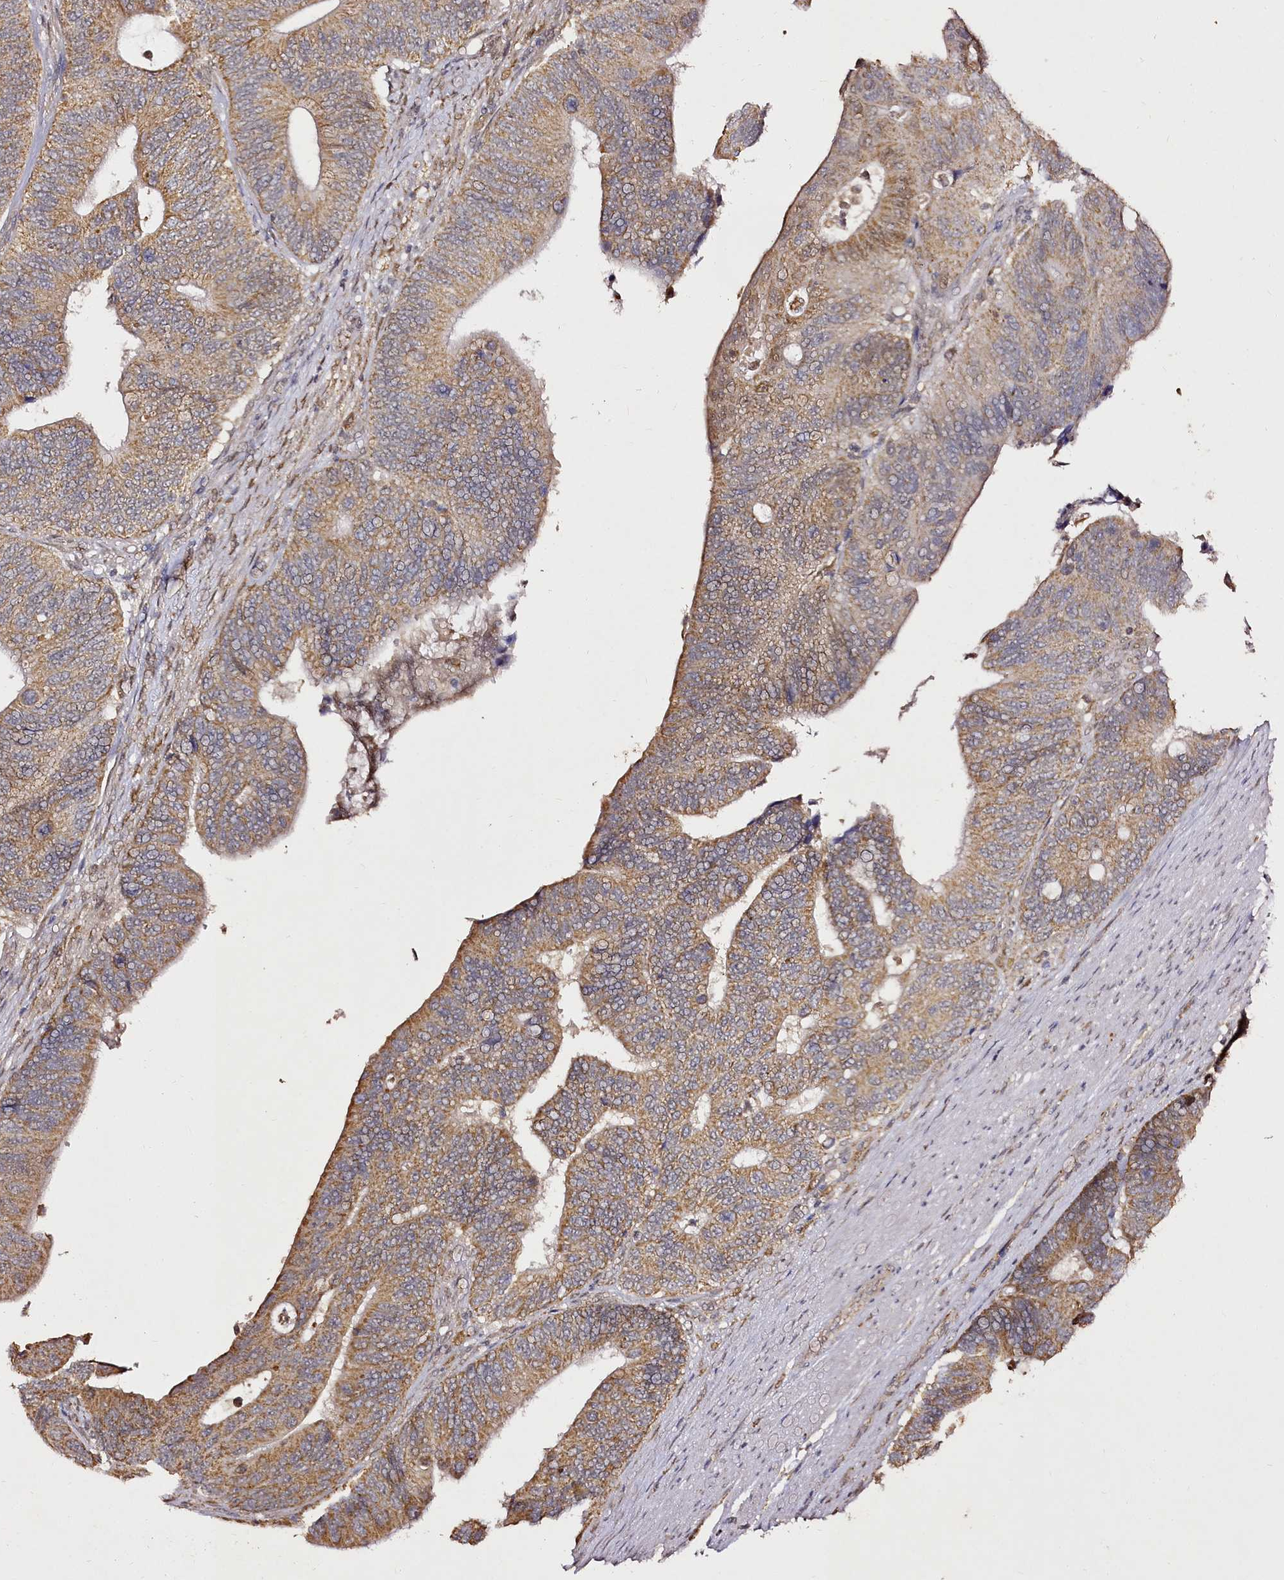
{"staining": {"intensity": "moderate", "quantity": ">75%", "location": "cytoplasmic/membranous"}, "tissue": "colorectal cancer", "cell_type": "Tumor cells", "image_type": "cancer", "snomed": [{"axis": "morphology", "description": "Adenocarcinoma, NOS"}, {"axis": "topography", "description": "Colon"}], "caption": "Approximately >75% of tumor cells in human colorectal adenocarcinoma exhibit moderate cytoplasmic/membranous protein positivity as visualized by brown immunohistochemical staining.", "gene": "EDIL3", "patient": {"sex": "male", "age": 87}}